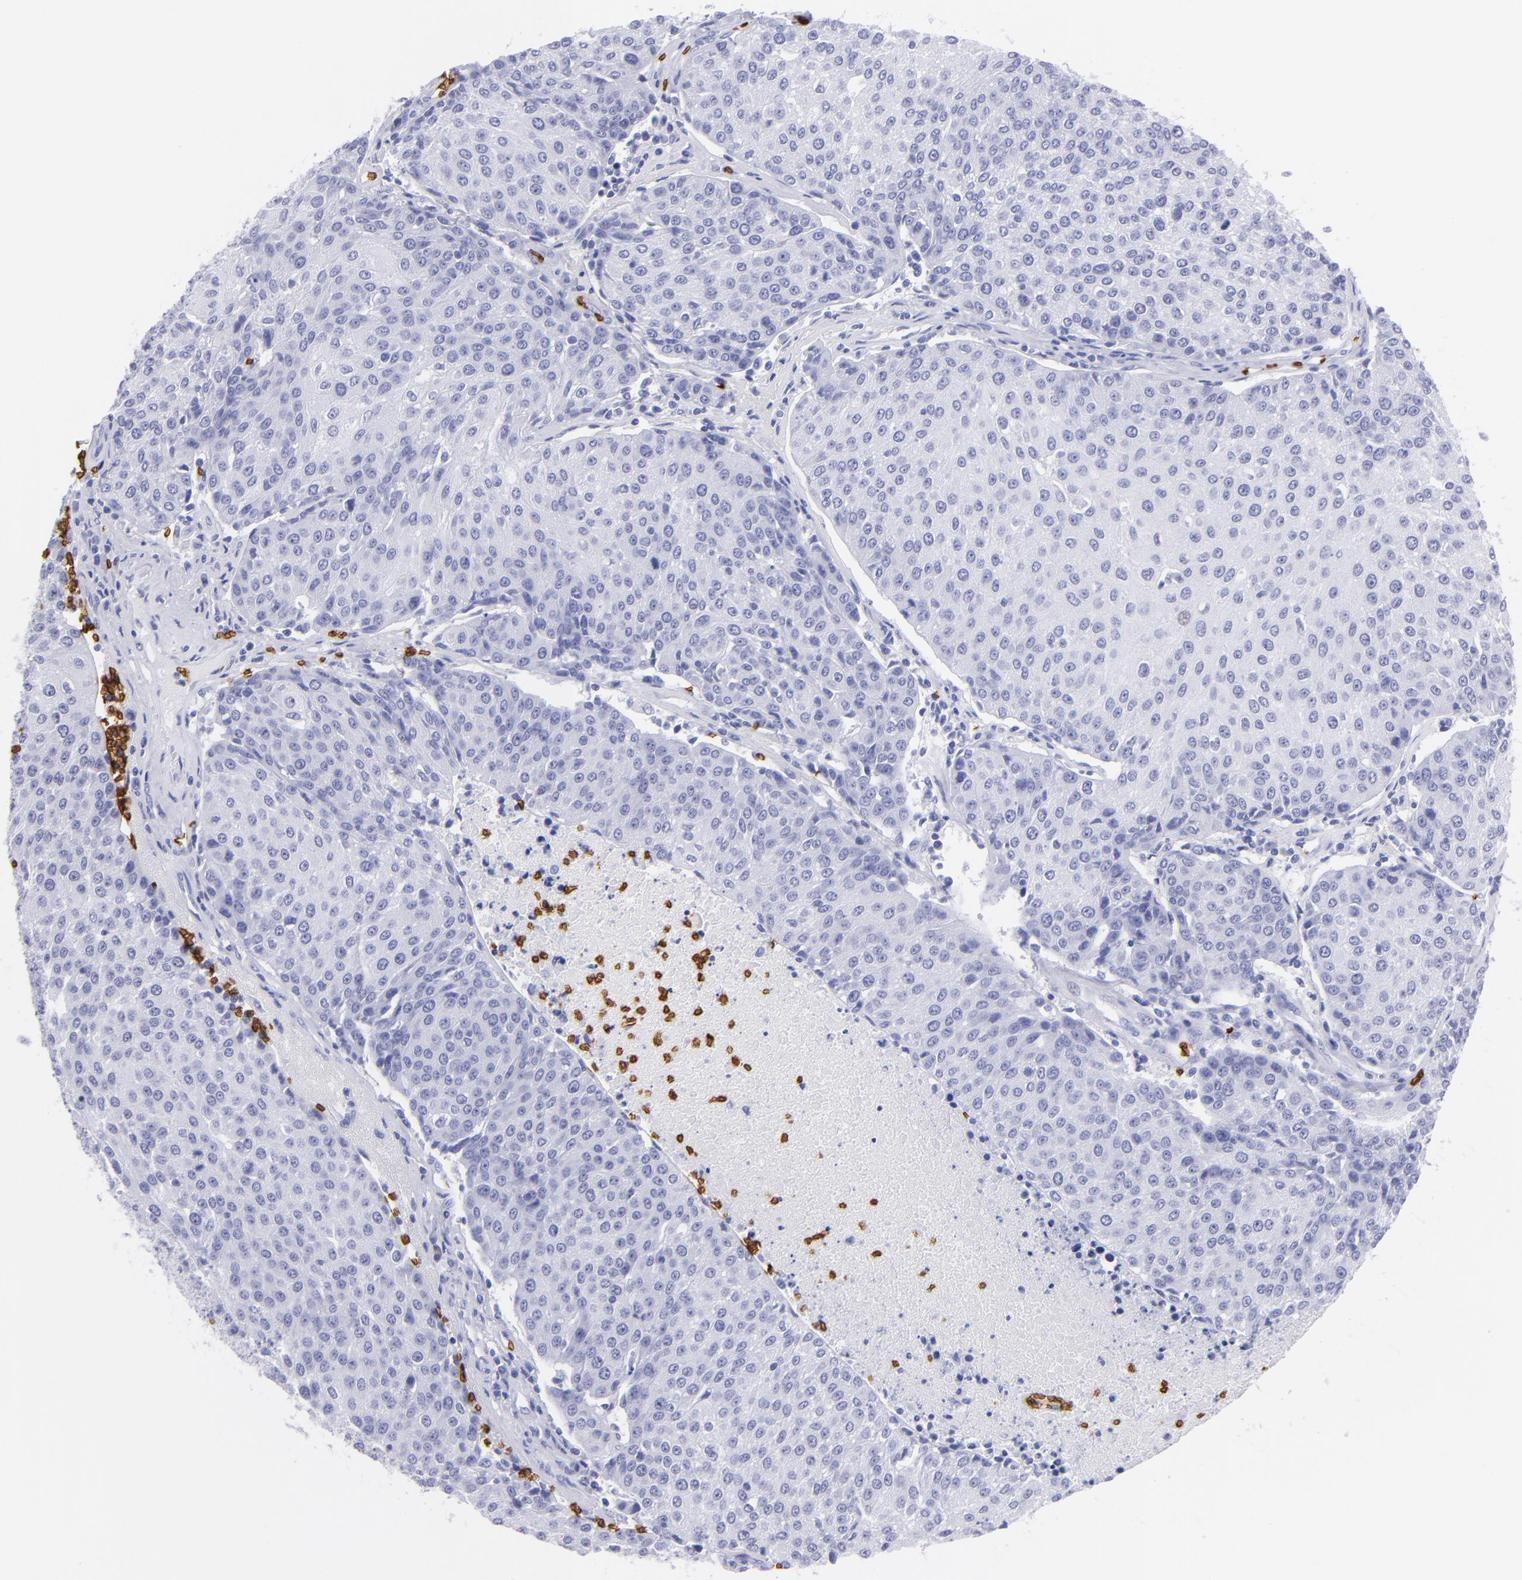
{"staining": {"intensity": "negative", "quantity": "none", "location": "none"}, "tissue": "urothelial cancer", "cell_type": "Tumor cells", "image_type": "cancer", "snomed": [{"axis": "morphology", "description": "Urothelial carcinoma, High grade"}, {"axis": "topography", "description": "Urinary bladder"}], "caption": "This is a photomicrograph of IHC staining of urothelial cancer, which shows no positivity in tumor cells.", "gene": "GYPA", "patient": {"sex": "female", "age": 85}}